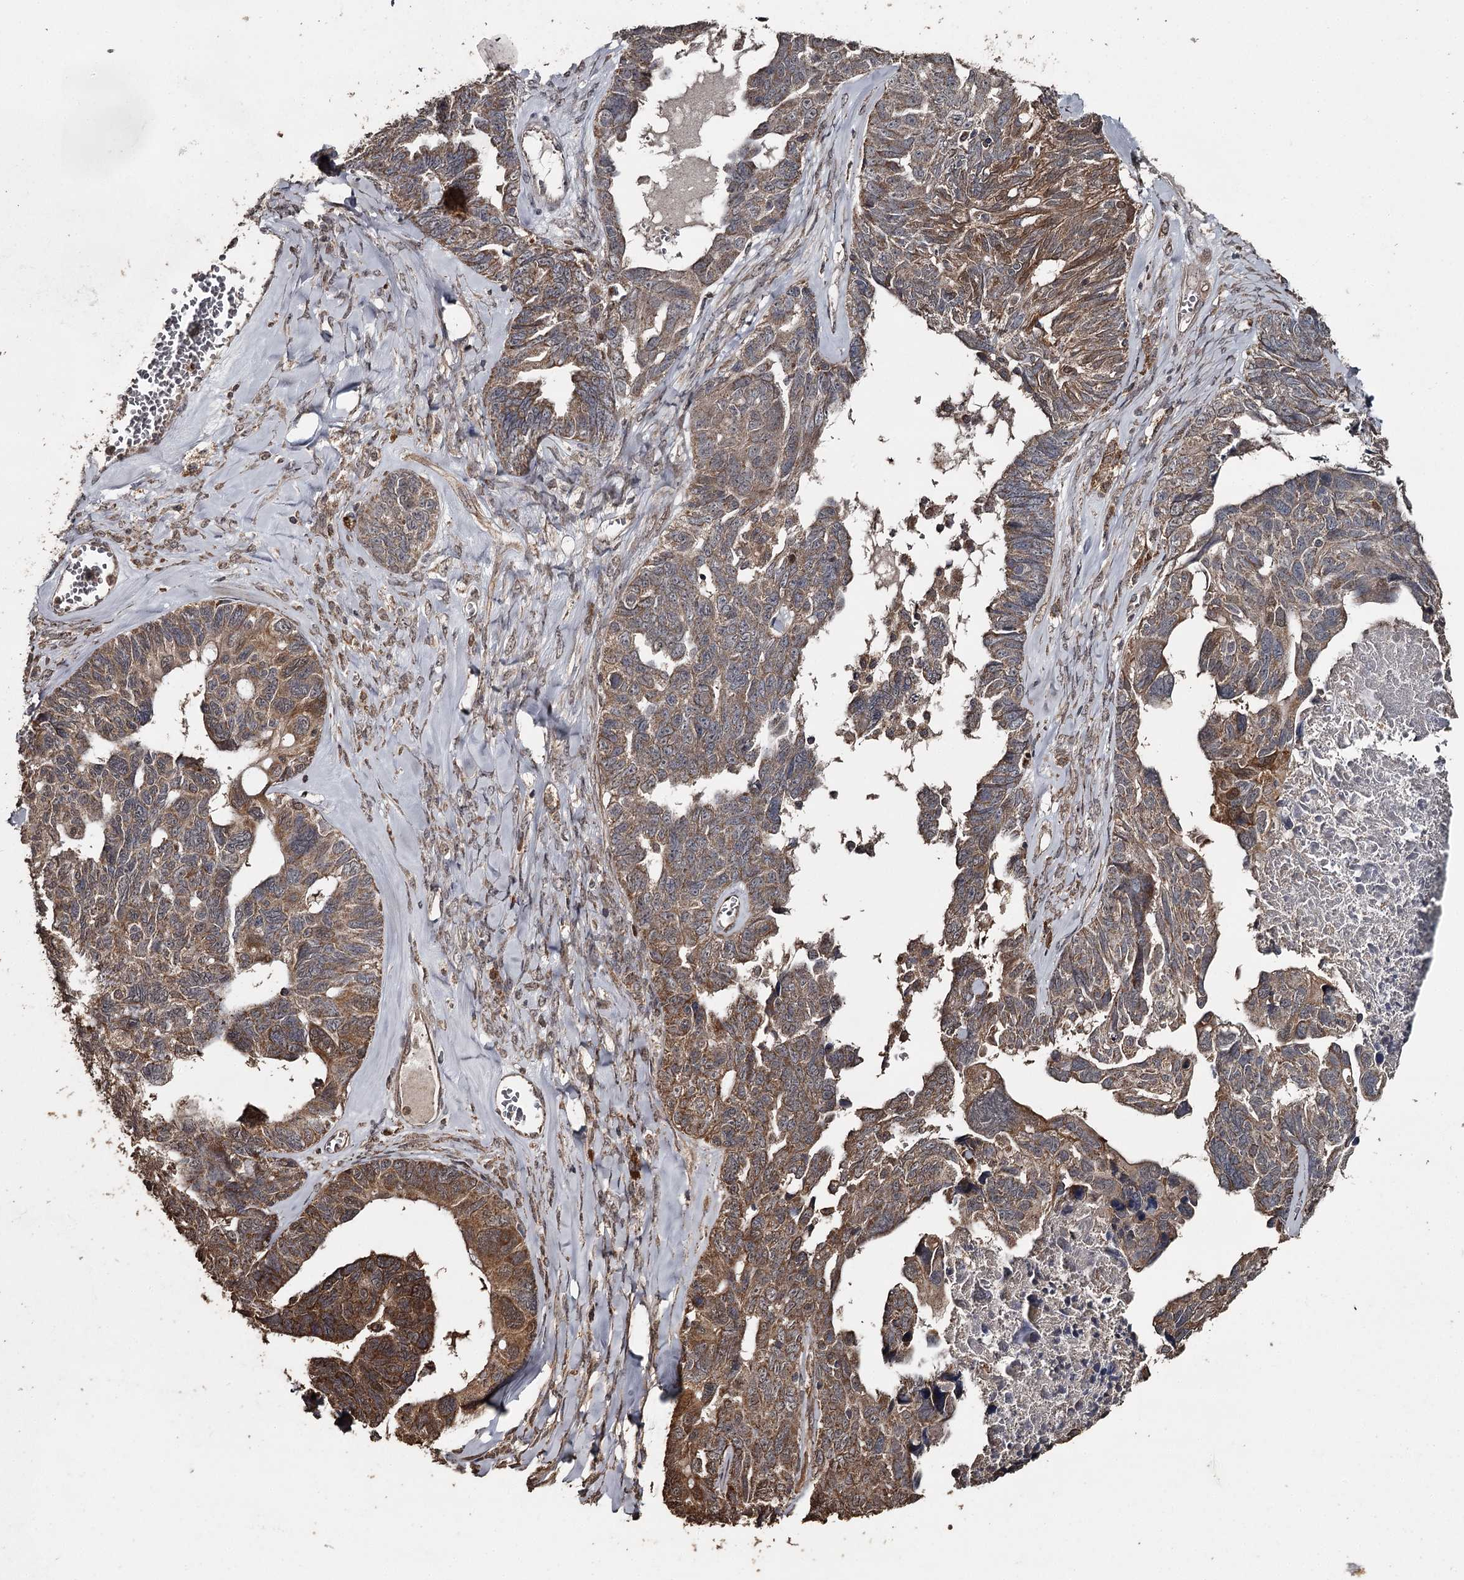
{"staining": {"intensity": "moderate", "quantity": ">75%", "location": "cytoplasmic/membranous"}, "tissue": "ovarian cancer", "cell_type": "Tumor cells", "image_type": "cancer", "snomed": [{"axis": "morphology", "description": "Cystadenocarcinoma, serous, NOS"}, {"axis": "topography", "description": "Ovary"}], "caption": "Human ovarian cancer (serous cystadenocarcinoma) stained for a protein (brown) exhibits moderate cytoplasmic/membranous positive expression in about >75% of tumor cells.", "gene": "WIPI1", "patient": {"sex": "female", "age": 79}}